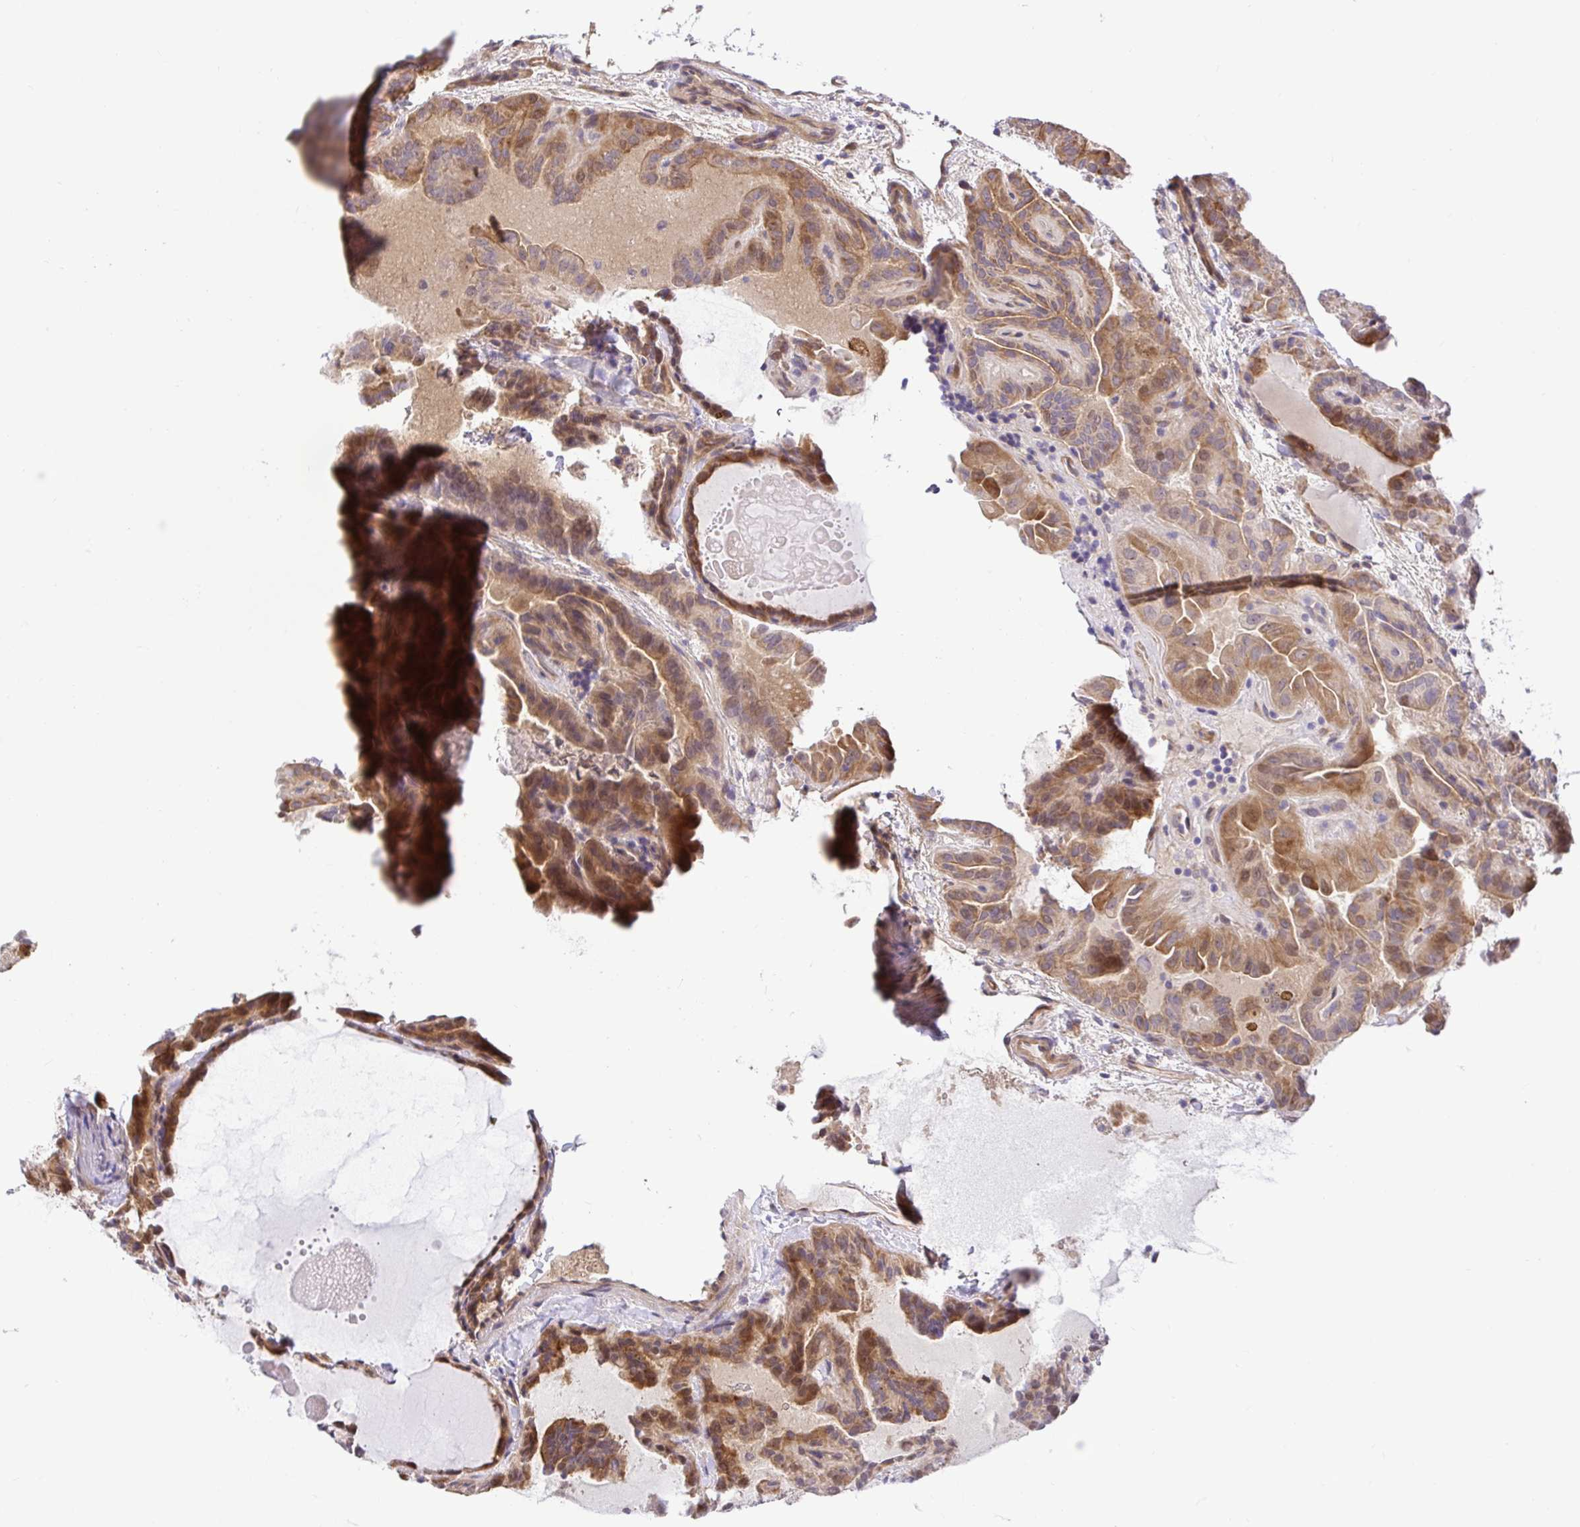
{"staining": {"intensity": "moderate", "quantity": ">75%", "location": "cytoplasmic/membranous,nuclear"}, "tissue": "thyroid cancer", "cell_type": "Tumor cells", "image_type": "cancer", "snomed": [{"axis": "morphology", "description": "Papillary adenocarcinoma, NOS"}, {"axis": "topography", "description": "Thyroid gland"}], "caption": "Immunohistochemical staining of thyroid cancer demonstrates medium levels of moderate cytoplasmic/membranous and nuclear positivity in about >75% of tumor cells. (DAB IHC with brightfield microscopy, high magnification).", "gene": "TRIM55", "patient": {"sex": "female", "age": 46}}